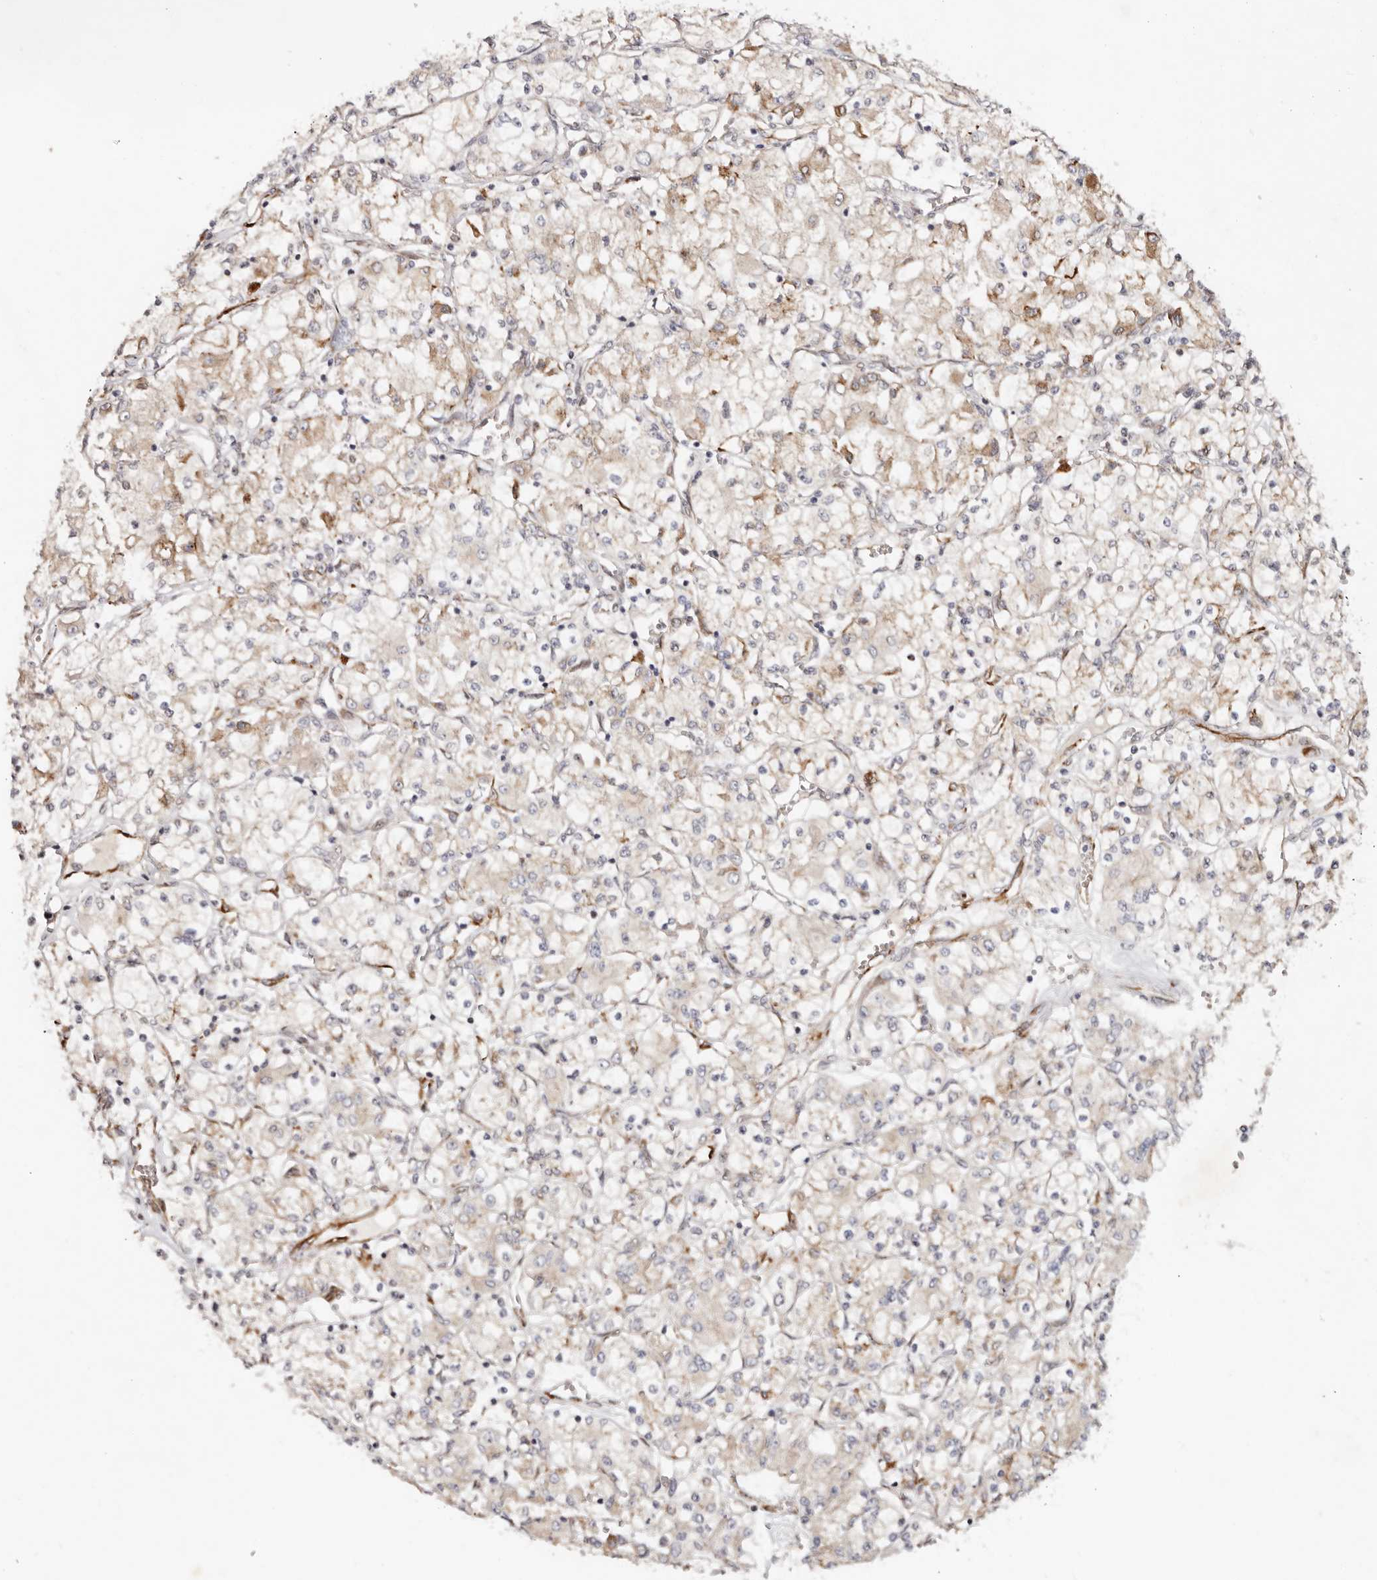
{"staining": {"intensity": "weak", "quantity": "<25%", "location": "cytoplasmic/membranous"}, "tissue": "renal cancer", "cell_type": "Tumor cells", "image_type": "cancer", "snomed": [{"axis": "morphology", "description": "Adenocarcinoma, NOS"}, {"axis": "topography", "description": "Kidney"}], "caption": "DAB immunohistochemical staining of renal adenocarcinoma shows no significant positivity in tumor cells.", "gene": "BCL2L15", "patient": {"sex": "female", "age": 59}}